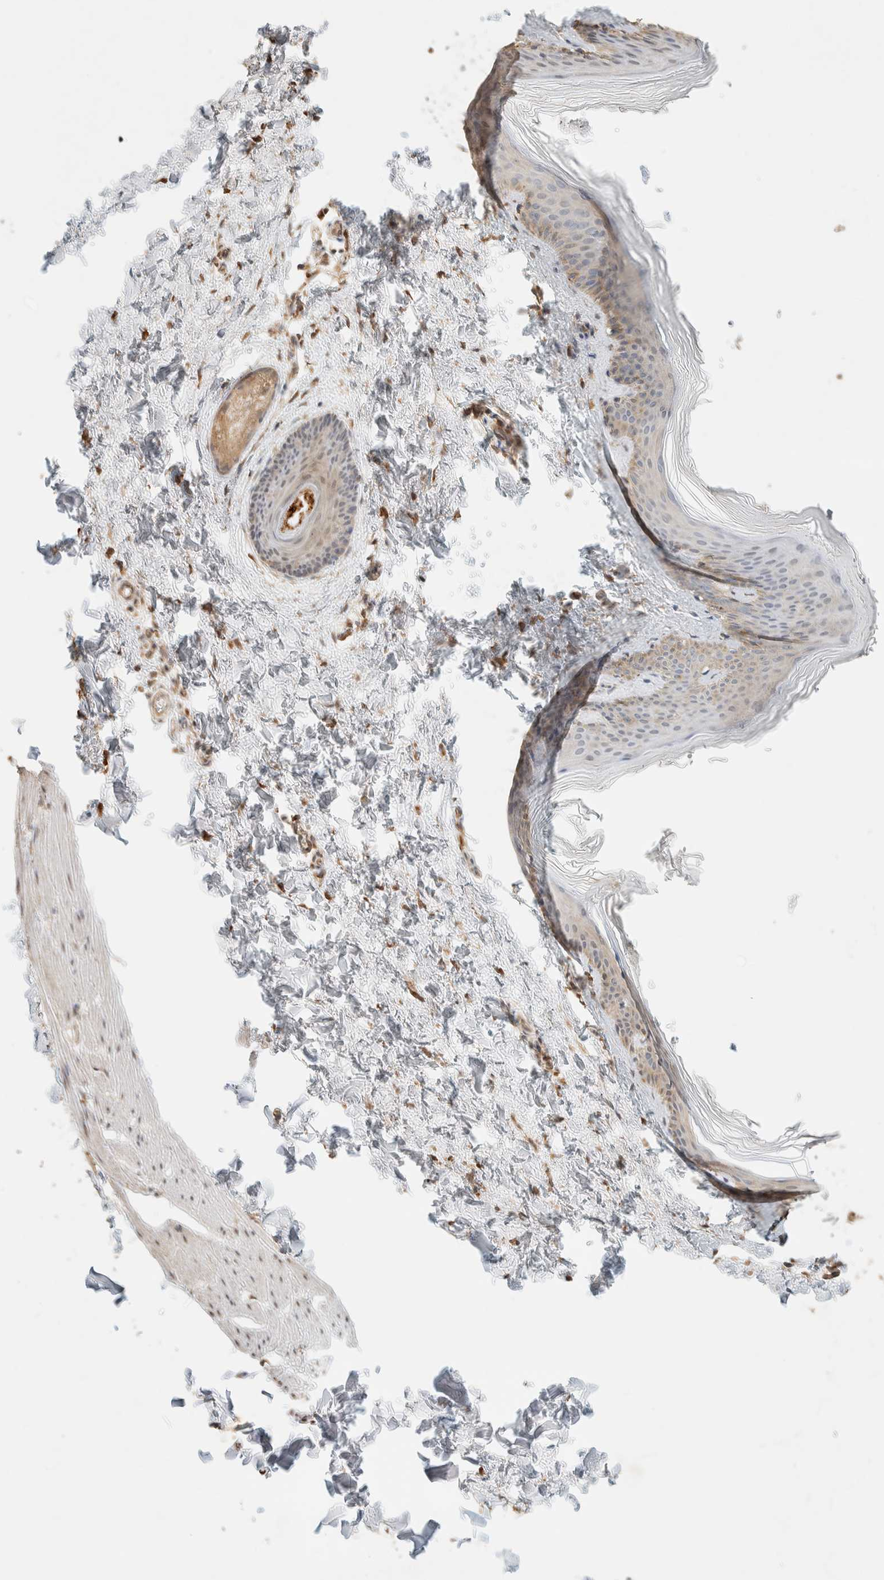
{"staining": {"intensity": "weak", "quantity": ">75%", "location": "cytoplasmic/membranous"}, "tissue": "skin", "cell_type": "Fibroblasts", "image_type": "normal", "snomed": [{"axis": "morphology", "description": "Normal tissue, NOS"}, {"axis": "topography", "description": "Skin"}], "caption": "High-magnification brightfield microscopy of unremarkable skin stained with DAB (3,3'-diaminobenzidine) (brown) and counterstained with hematoxylin (blue). fibroblasts exhibit weak cytoplasmic/membranous staining is seen in approximately>75% of cells. Using DAB (3,3'-diaminobenzidine) (brown) and hematoxylin (blue) stains, captured at high magnification using brightfield microscopy.", "gene": "TTC3", "patient": {"sex": "female", "age": 27}}